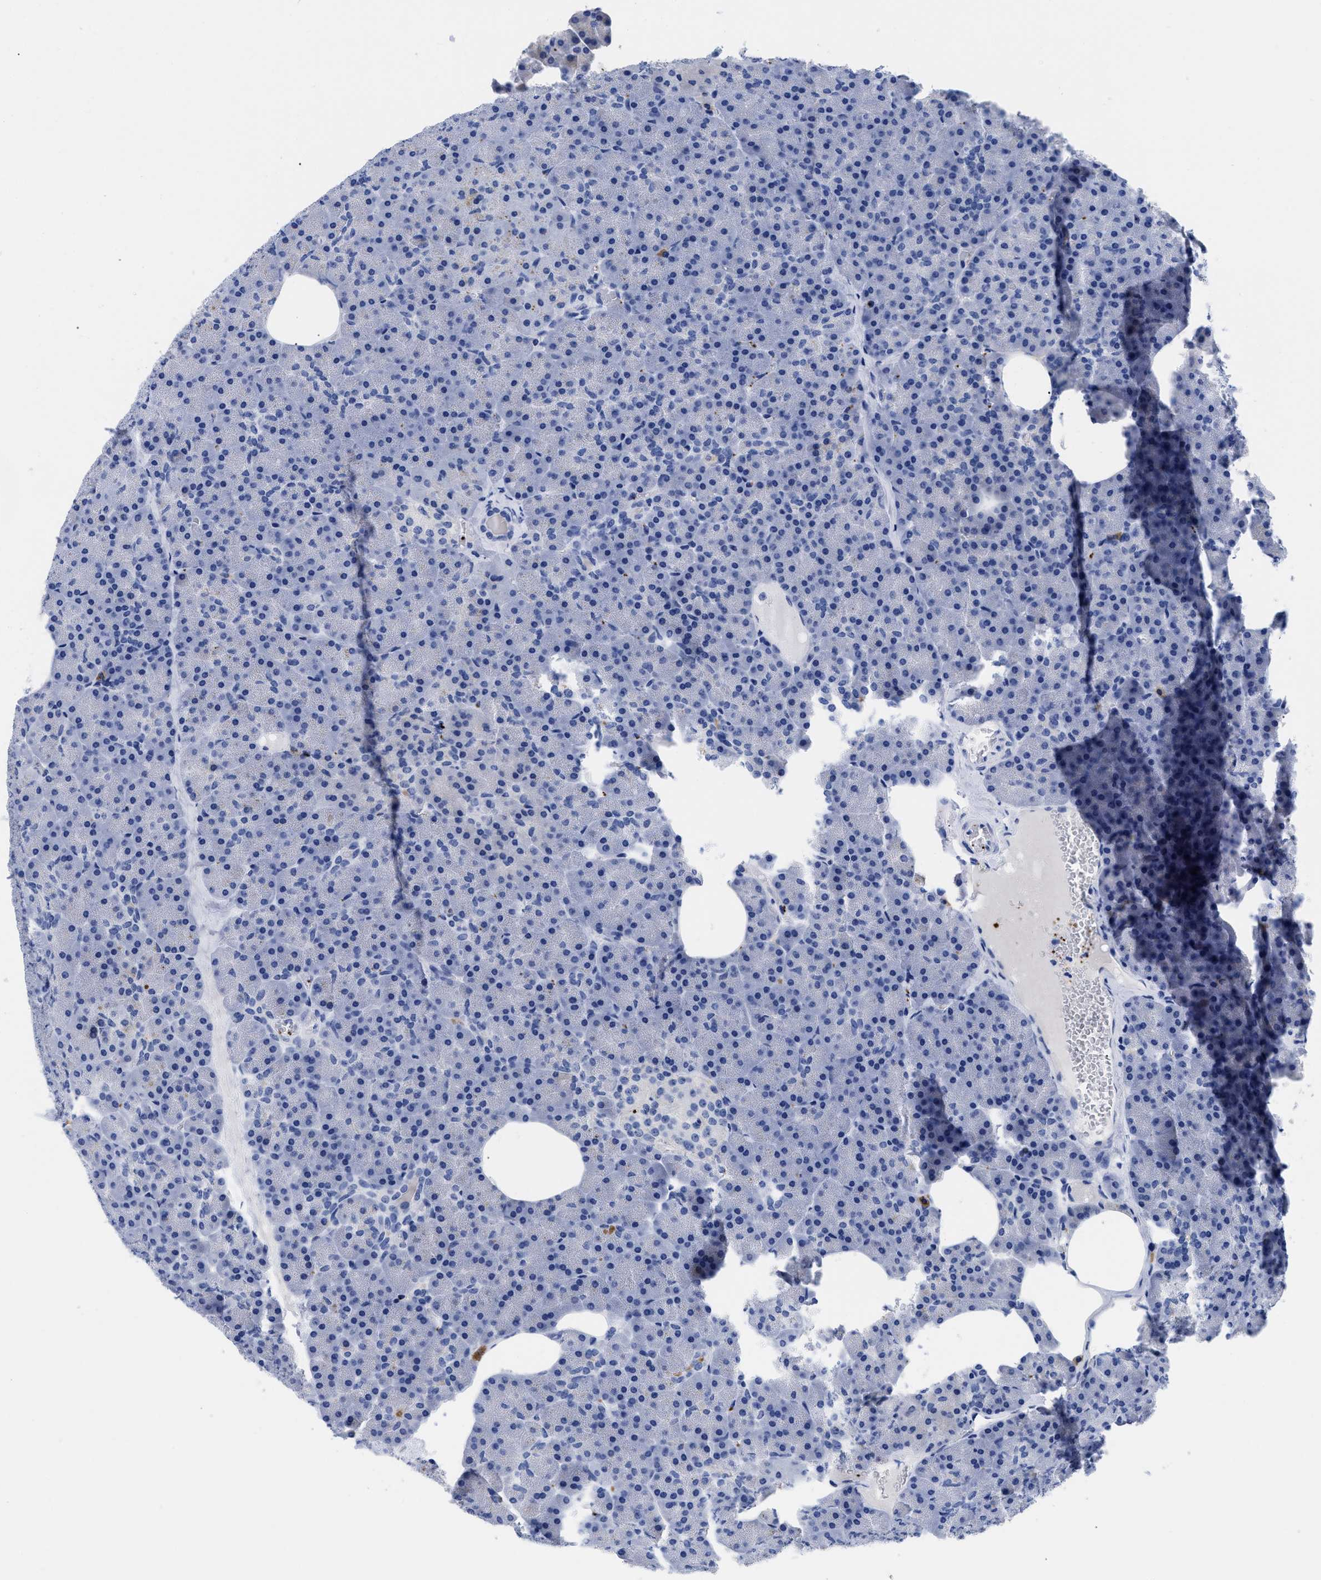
{"staining": {"intensity": "weak", "quantity": "<25%", "location": "cytoplasmic/membranous"}, "tissue": "pancreas", "cell_type": "Exocrine glandular cells", "image_type": "normal", "snomed": [{"axis": "morphology", "description": "Normal tissue, NOS"}, {"axis": "morphology", "description": "Carcinoid, malignant, NOS"}, {"axis": "topography", "description": "Pancreas"}], "caption": "An immunohistochemistry (IHC) histopathology image of normal pancreas is shown. There is no staining in exocrine glandular cells of pancreas.", "gene": "TREML1", "patient": {"sex": "female", "age": 35}}